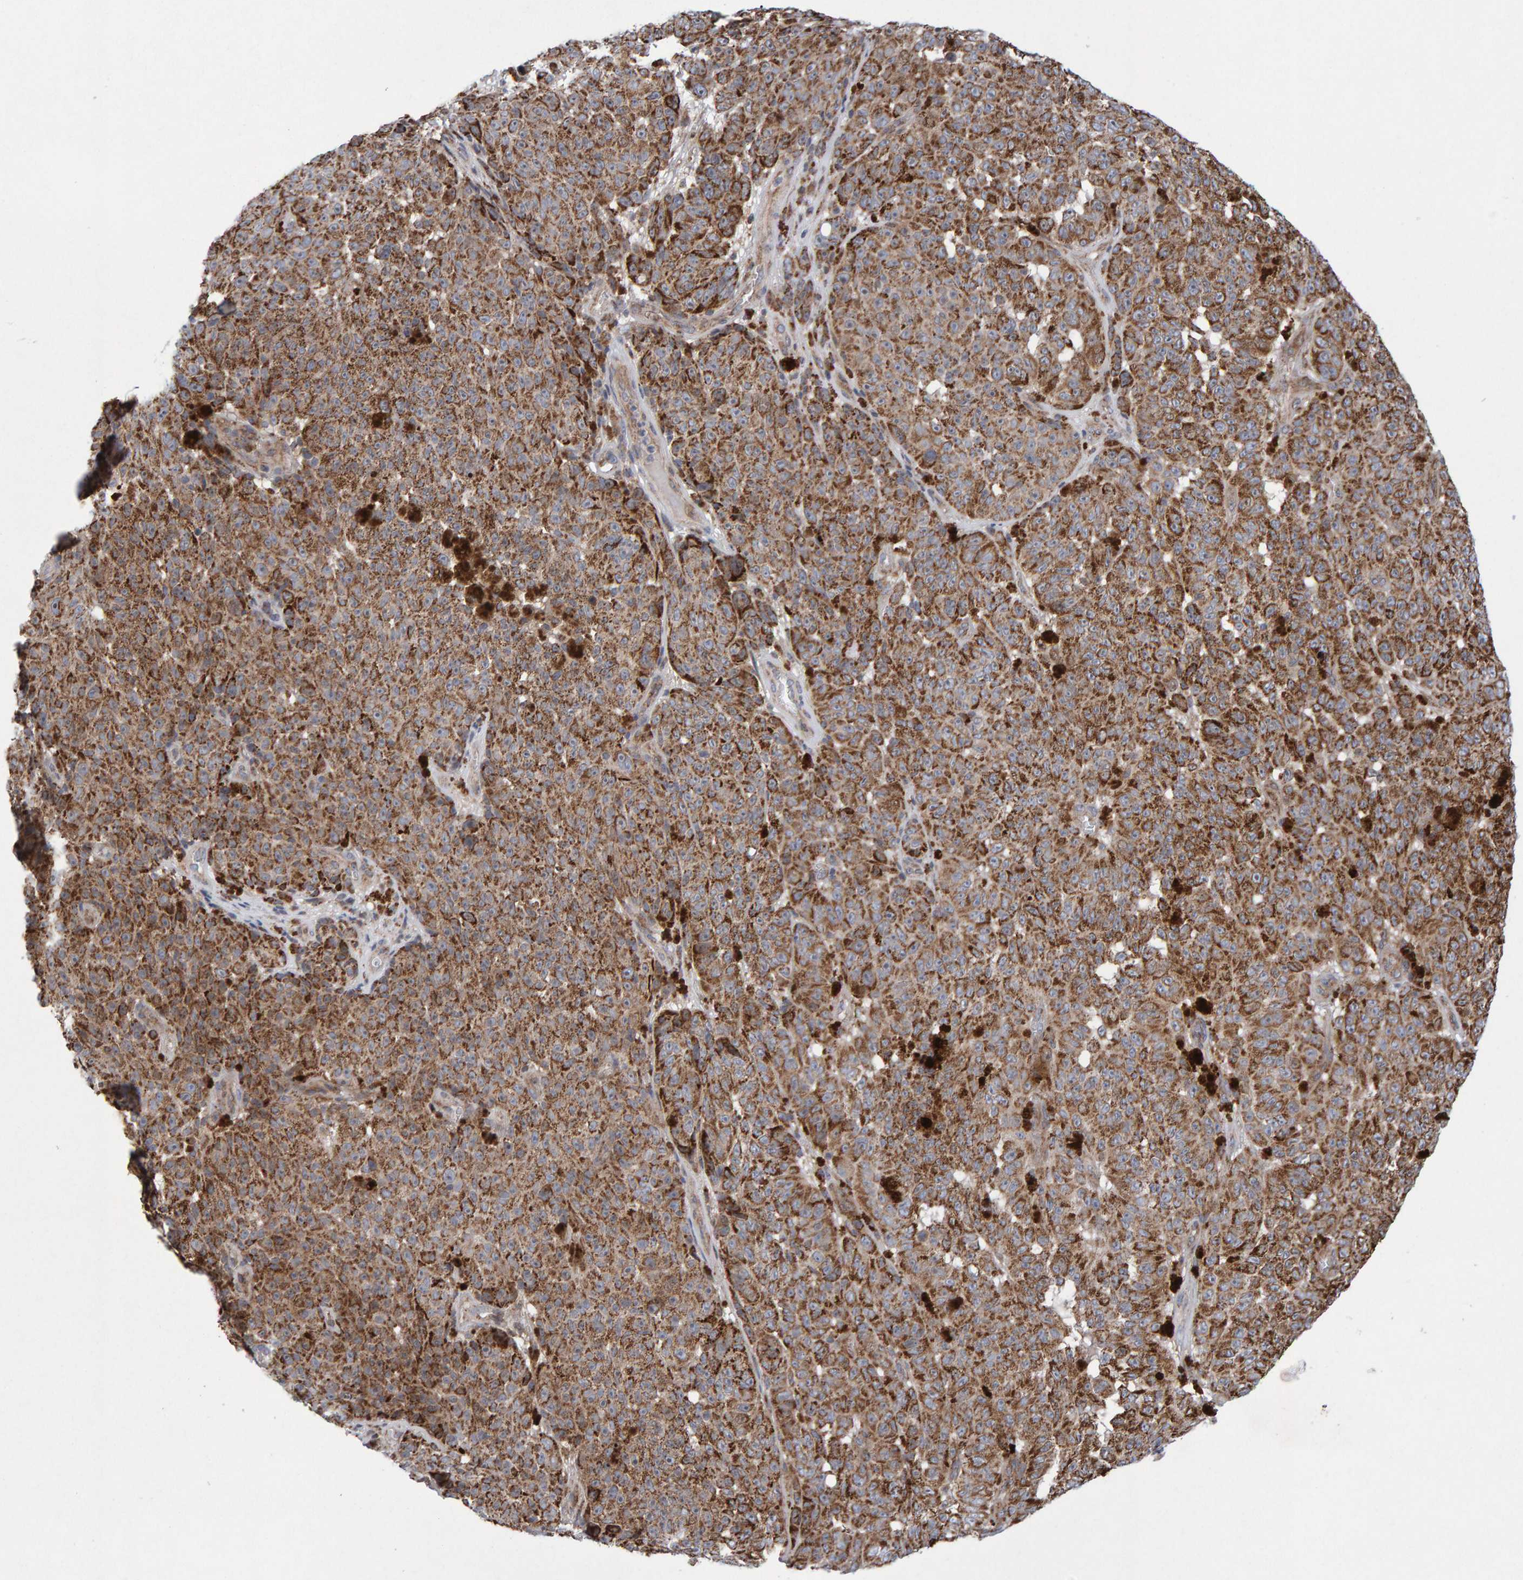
{"staining": {"intensity": "moderate", "quantity": ">75%", "location": "cytoplasmic/membranous"}, "tissue": "melanoma", "cell_type": "Tumor cells", "image_type": "cancer", "snomed": [{"axis": "morphology", "description": "Malignant melanoma, NOS"}, {"axis": "topography", "description": "Skin"}], "caption": "Melanoma tissue exhibits moderate cytoplasmic/membranous staining in approximately >75% of tumor cells The protein is shown in brown color, while the nuclei are stained blue.", "gene": "PECR", "patient": {"sex": "female", "age": 82}}